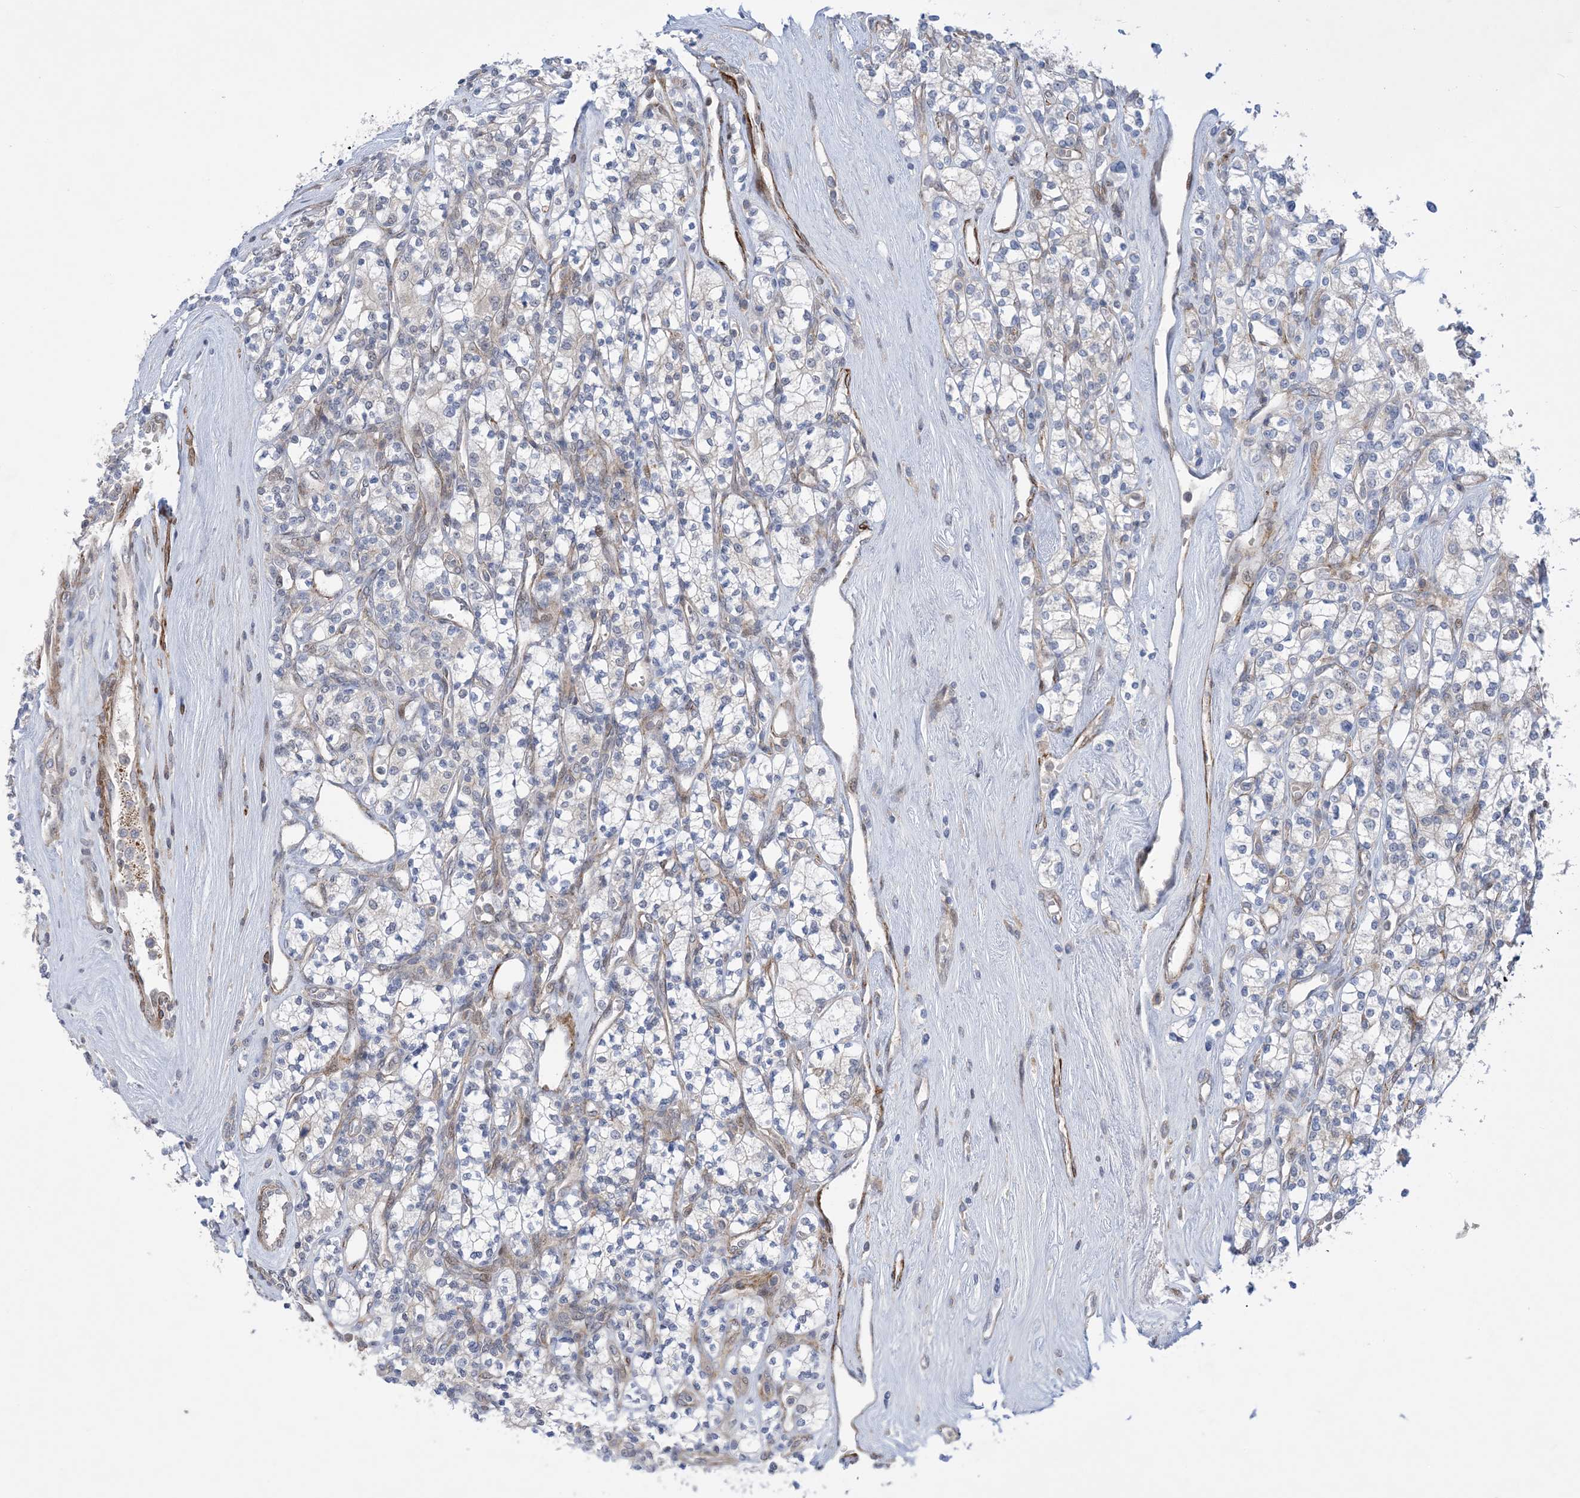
{"staining": {"intensity": "negative", "quantity": "none", "location": "none"}, "tissue": "renal cancer", "cell_type": "Tumor cells", "image_type": "cancer", "snomed": [{"axis": "morphology", "description": "Adenocarcinoma, NOS"}, {"axis": "topography", "description": "Kidney"}], "caption": "Immunohistochemistry (IHC) of human renal cancer (adenocarcinoma) displays no positivity in tumor cells.", "gene": "ZNF8", "patient": {"sex": "male", "age": 77}}